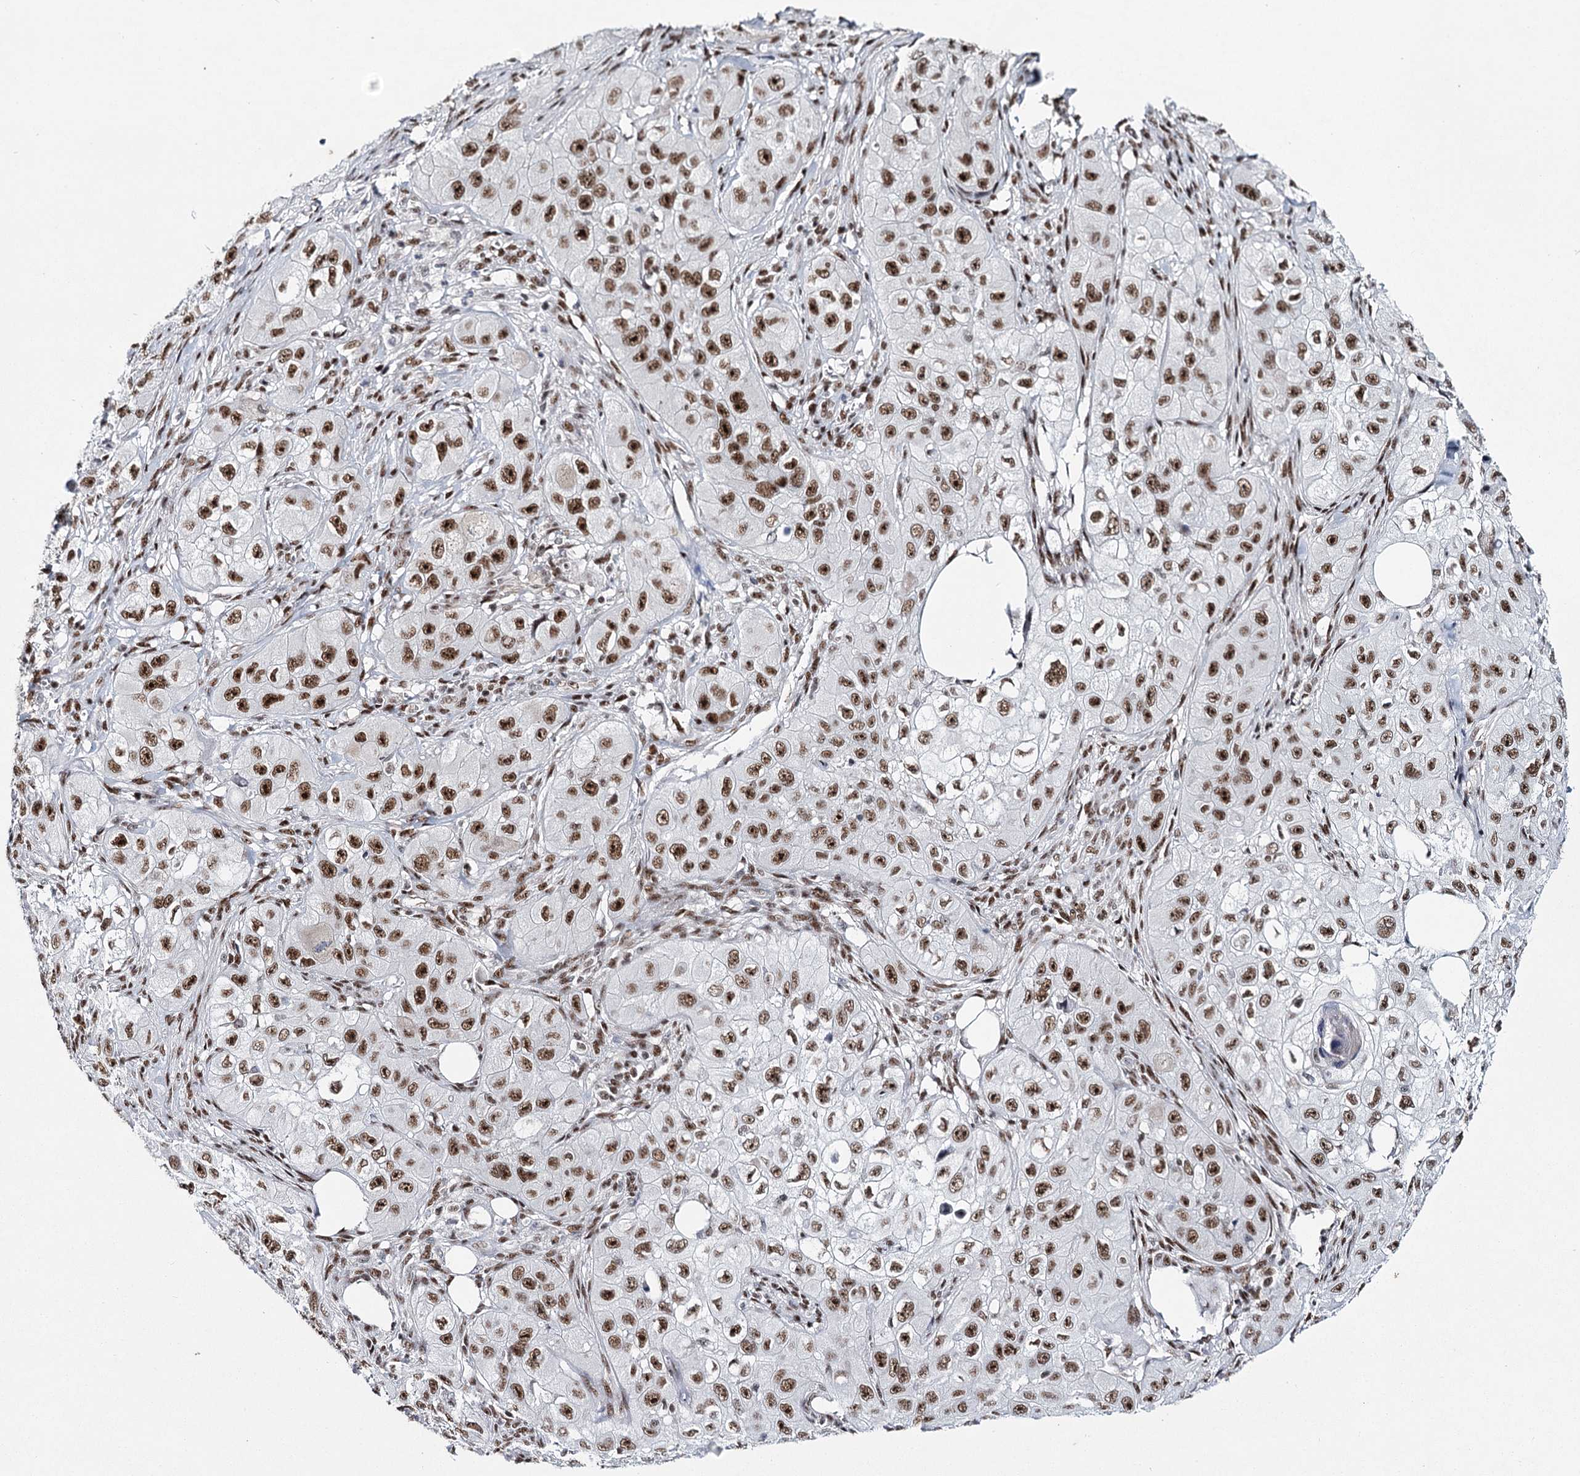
{"staining": {"intensity": "strong", "quantity": ">75%", "location": "nuclear"}, "tissue": "skin cancer", "cell_type": "Tumor cells", "image_type": "cancer", "snomed": [{"axis": "morphology", "description": "Squamous cell carcinoma, NOS"}, {"axis": "topography", "description": "Skin"}, {"axis": "topography", "description": "Subcutis"}], "caption": "Immunohistochemistry (DAB (3,3'-diaminobenzidine)) staining of human skin cancer displays strong nuclear protein staining in about >75% of tumor cells. (Brightfield microscopy of DAB IHC at high magnification).", "gene": "SCAF8", "patient": {"sex": "male", "age": 73}}